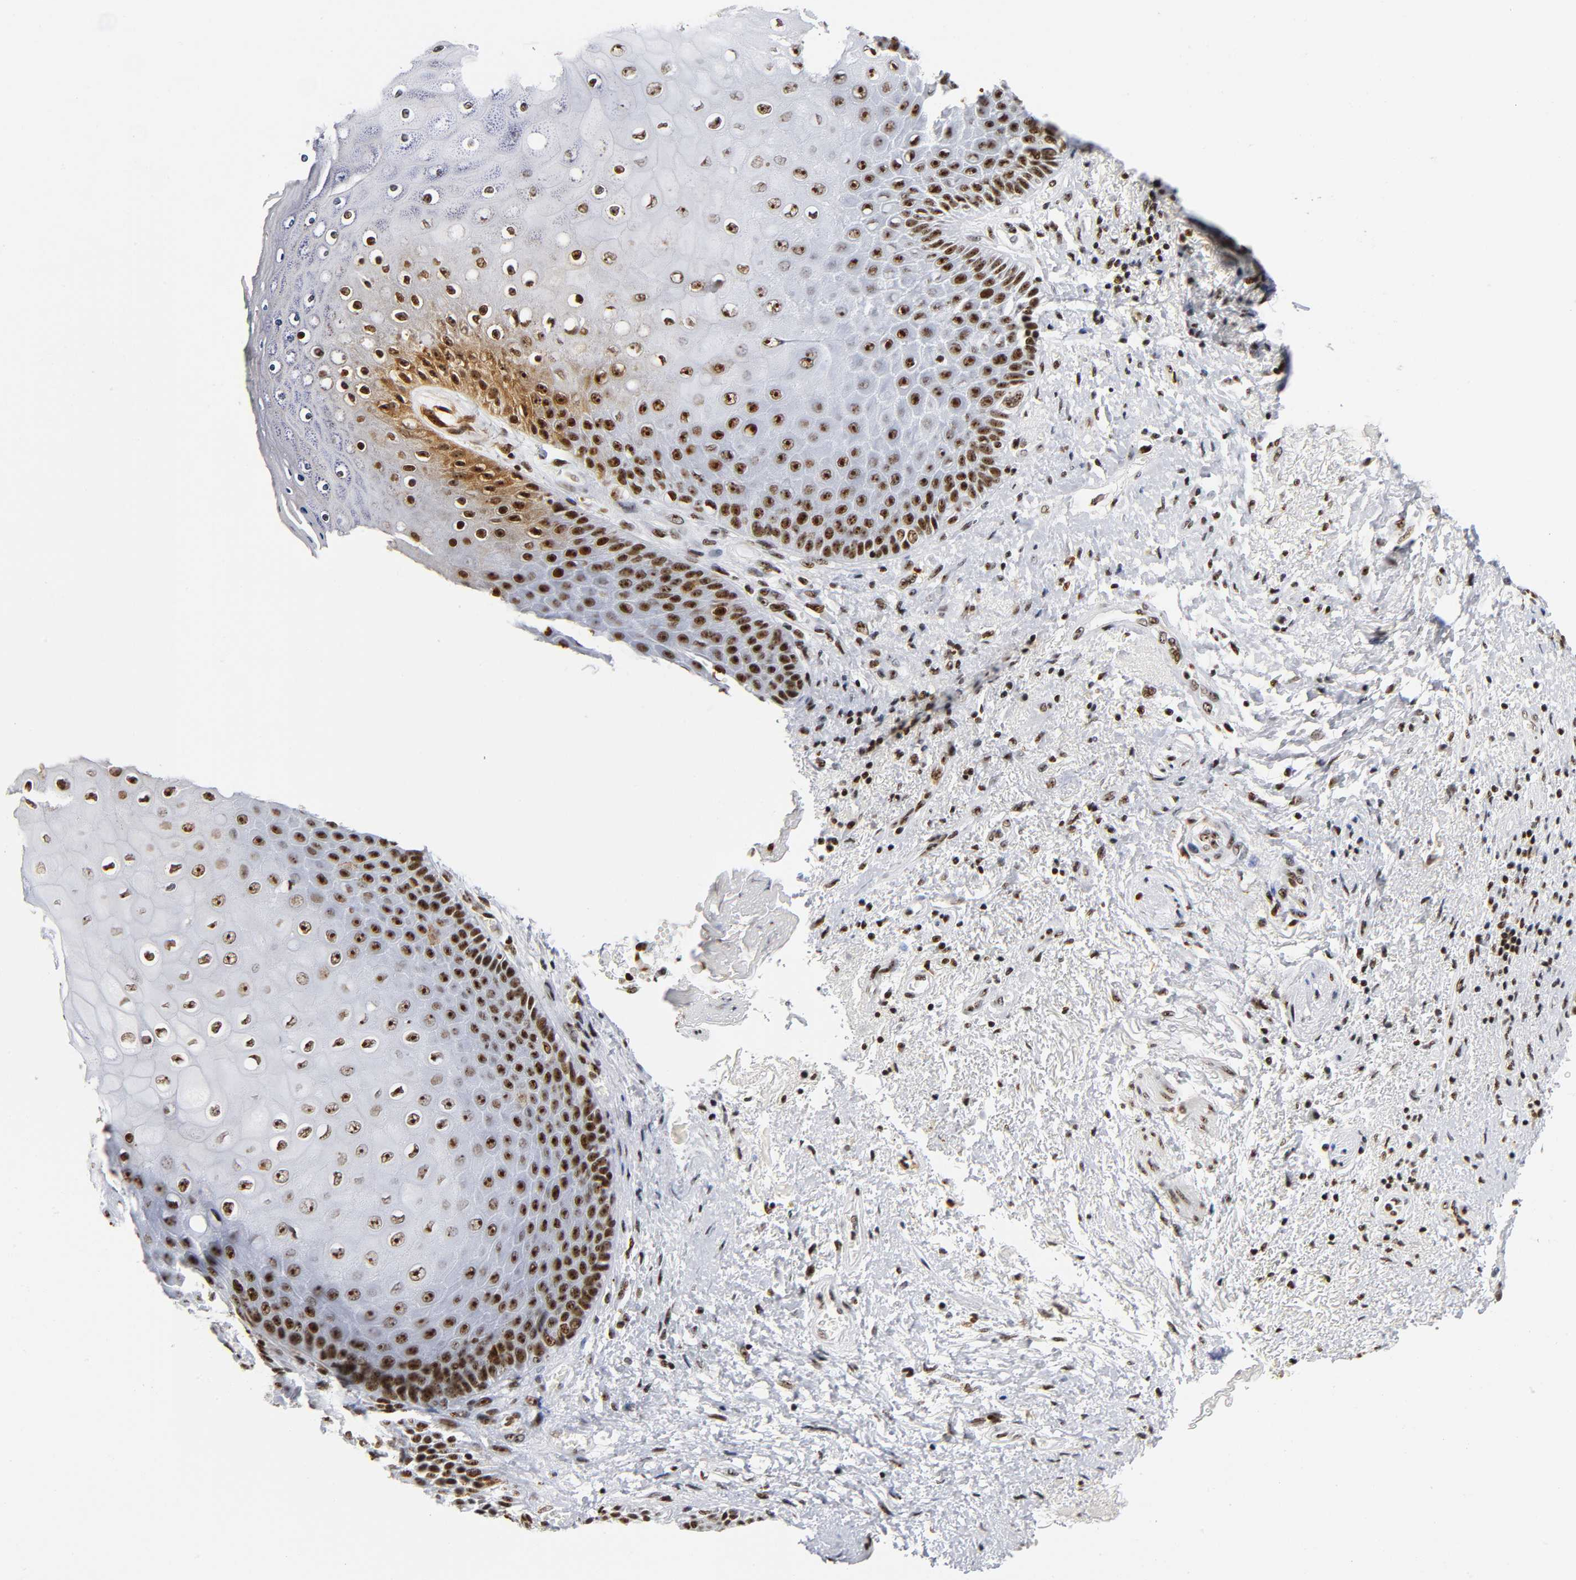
{"staining": {"intensity": "strong", "quantity": ">75%", "location": "nuclear"}, "tissue": "skin", "cell_type": "Epidermal cells", "image_type": "normal", "snomed": [{"axis": "morphology", "description": "Normal tissue, NOS"}, {"axis": "topography", "description": "Anal"}], "caption": "Immunohistochemistry (DAB) staining of unremarkable skin reveals strong nuclear protein staining in about >75% of epidermal cells. (DAB = brown stain, brightfield microscopy at high magnification).", "gene": "UBTF", "patient": {"sex": "female", "age": 46}}